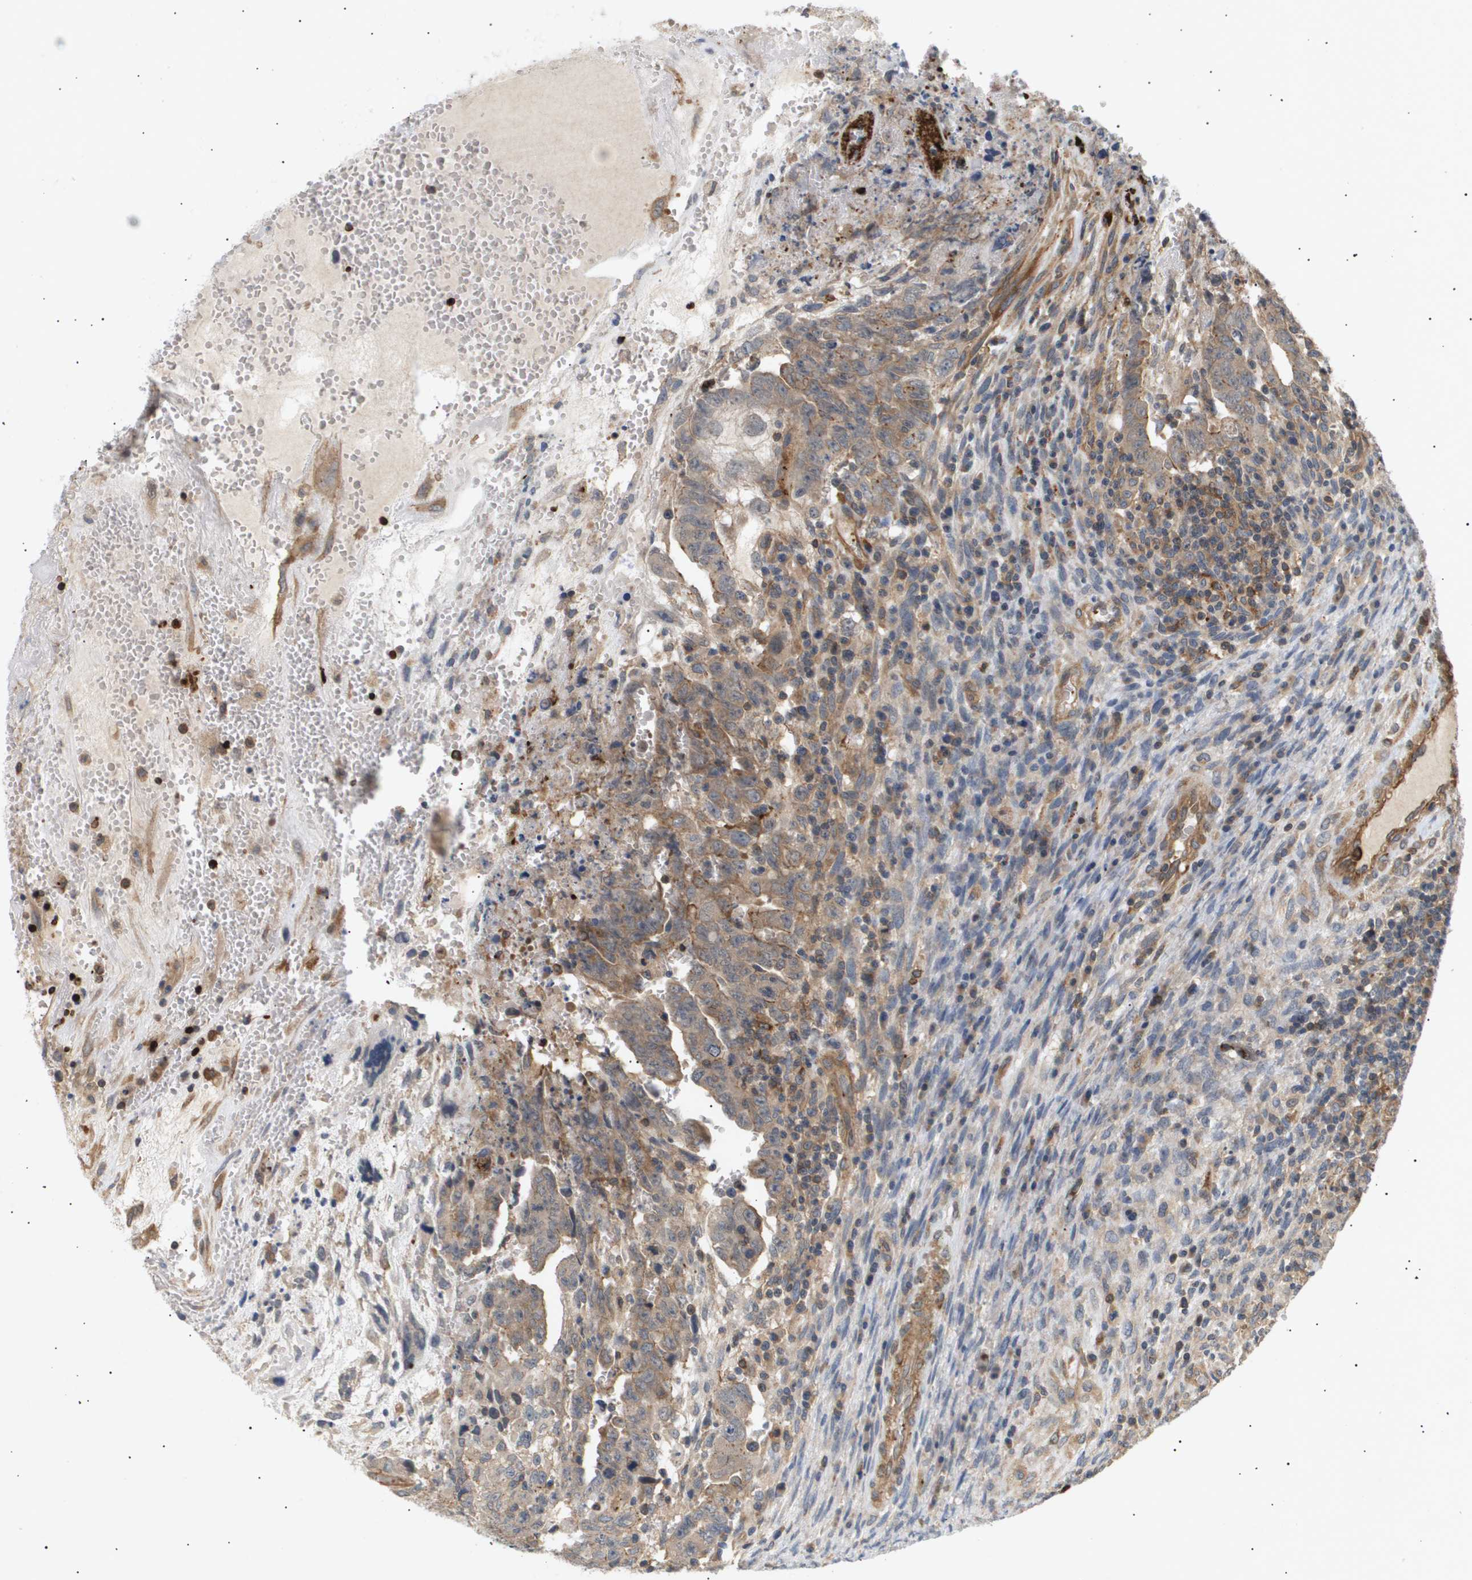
{"staining": {"intensity": "moderate", "quantity": ">75%", "location": "cytoplasmic/membranous"}, "tissue": "testis cancer", "cell_type": "Tumor cells", "image_type": "cancer", "snomed": [{"axis": "morphology", "description": "Carcinoma, Embryonal, NOS"}, {"axis": "topography", "description": "Testis"}], "caption": "Moderate cytoplasmic/membranous expression is appreciated in approximately >75% of tumor cells in testis cancer. The staining was performed using DAB (3,3'-diaminobenzidine) to visualize the protein expression in brown, while the nuclei were stained in blue with hematoxylin (Magnification: 20x).", "gene": "CORO2B", "patient": {"sex": "male", "age": 28}}